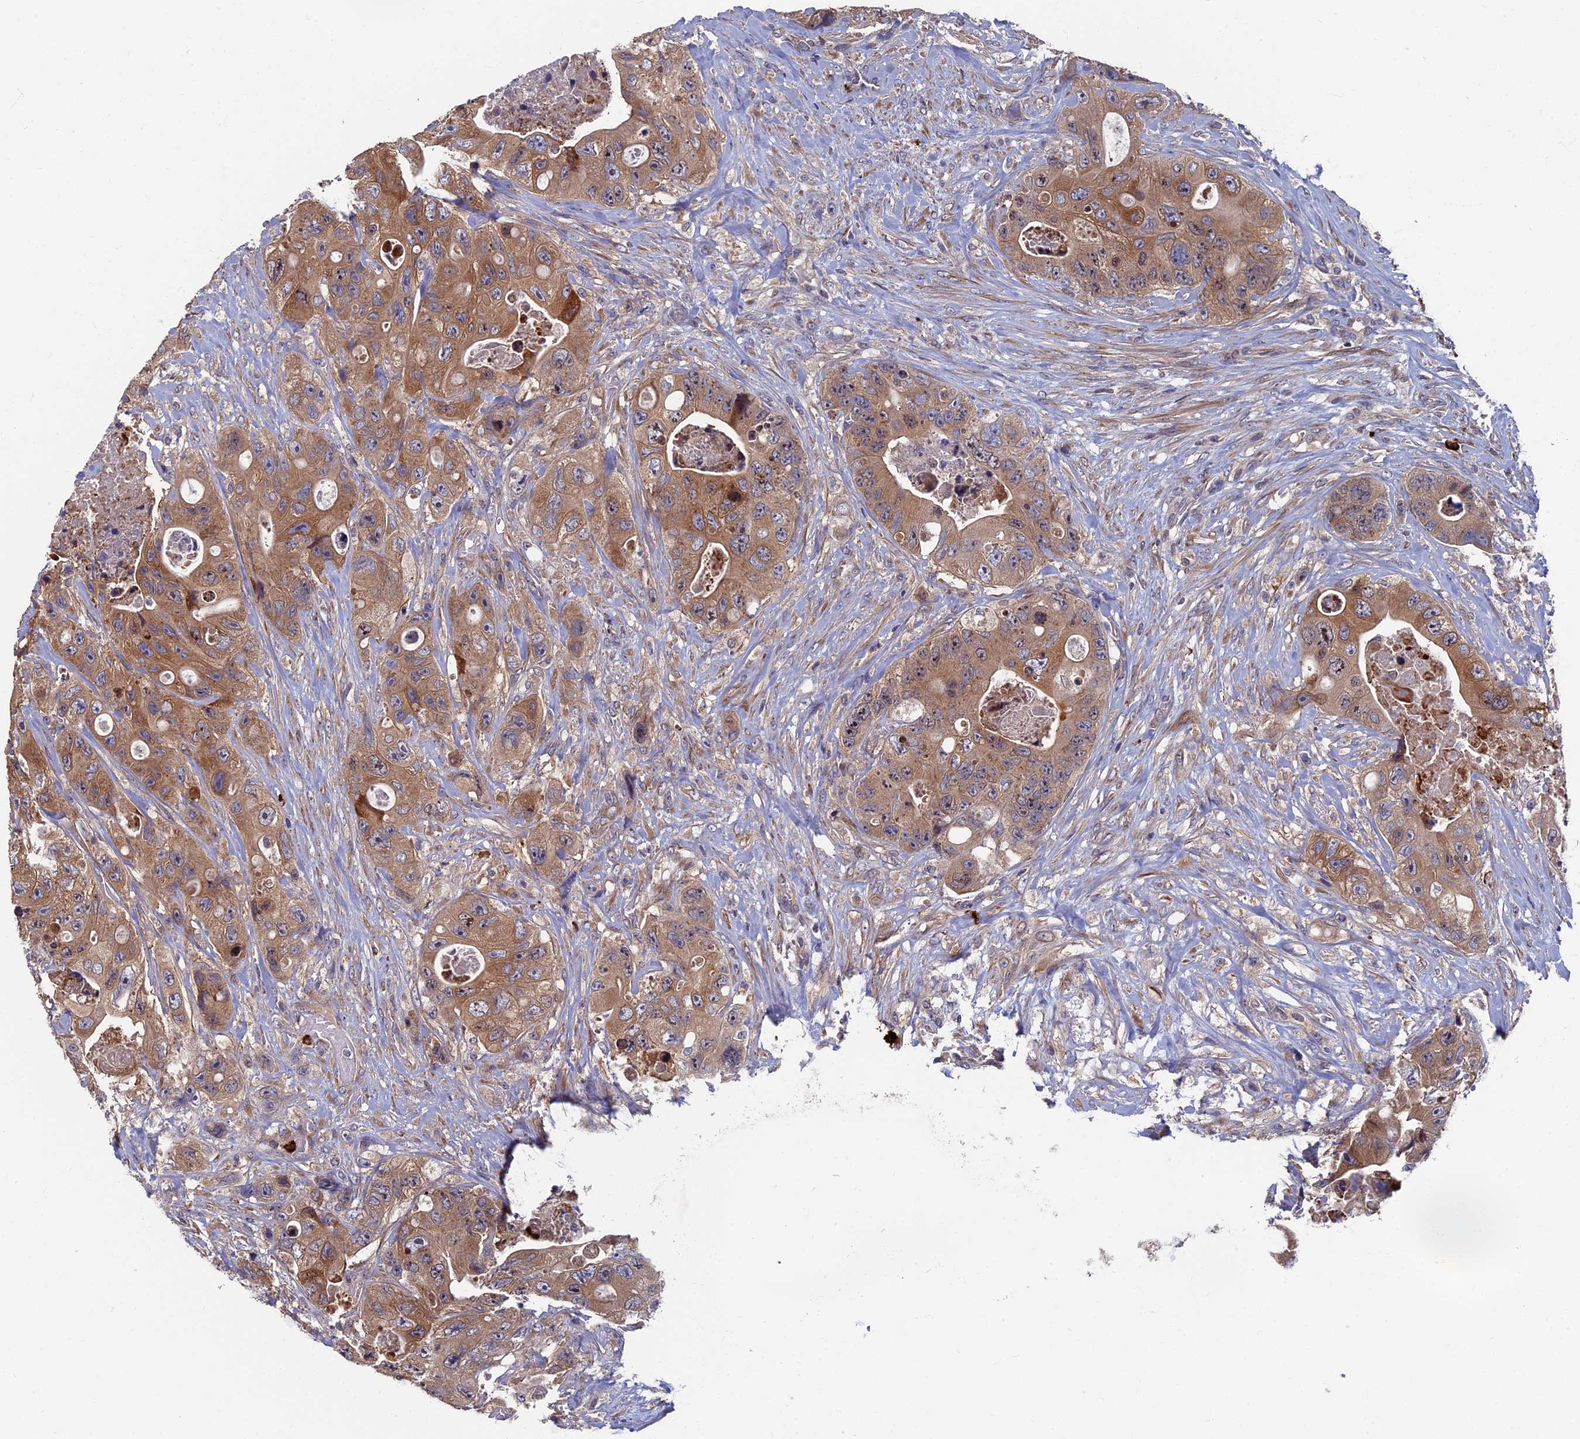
{"staining": {"intensity": "moderate", "quantity": ">75%", "location": "cytoplasmic/membranous"}, "tissue": "colorectal cancer", "cell_type": "Tumor cells", "image_type": "cancer", "snomed": [{"axis": "morphology", "description": "Adenocarcinoma, NOS"}, {"axis": "topography", "description": "Colon"}], "caption": "Tumor cells reveal medium levels of moderate cytoplasmic/membranous staining in approximately >75% of cells in human colorectal cancer (adenocarcinoma).", "gene": "TNK2", "patient": {"sex": "female", "age": 46}}